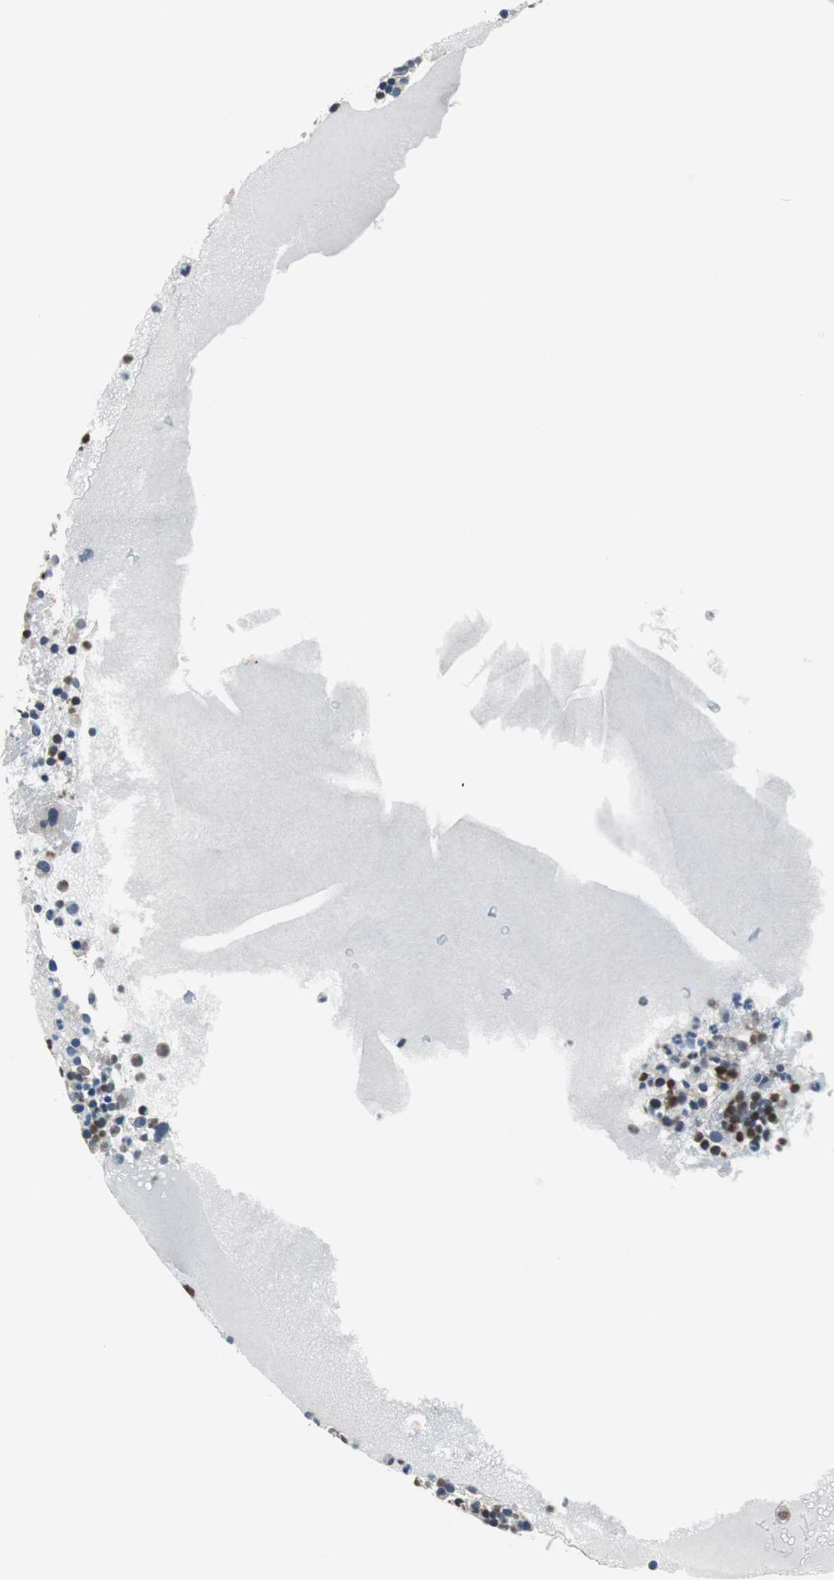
{"staining": {"intensity": "strong", "quantity": "25%-75%", "location": "nuclear"}, "tissue": "bone marrow", "cell_type": "Hematopoietic cells", "image_type": "normal", "snomed": [{"axis": "morphology", "description": "Normal tissue, NOS"}, {"axis": "topography", "description": "Bone marrow"}], "caption": "IHC photomicrograph of unremarkable bone marrow: human bone marrow stained using immunohistochemistry (IHC) demonstrates high levels of strong protein expression localized specifically in the nuclear of hematopoietic cells, appearing as a nuclear brown color.", "gene": "REST", "patient": {"sex": "male", "age": 34}}